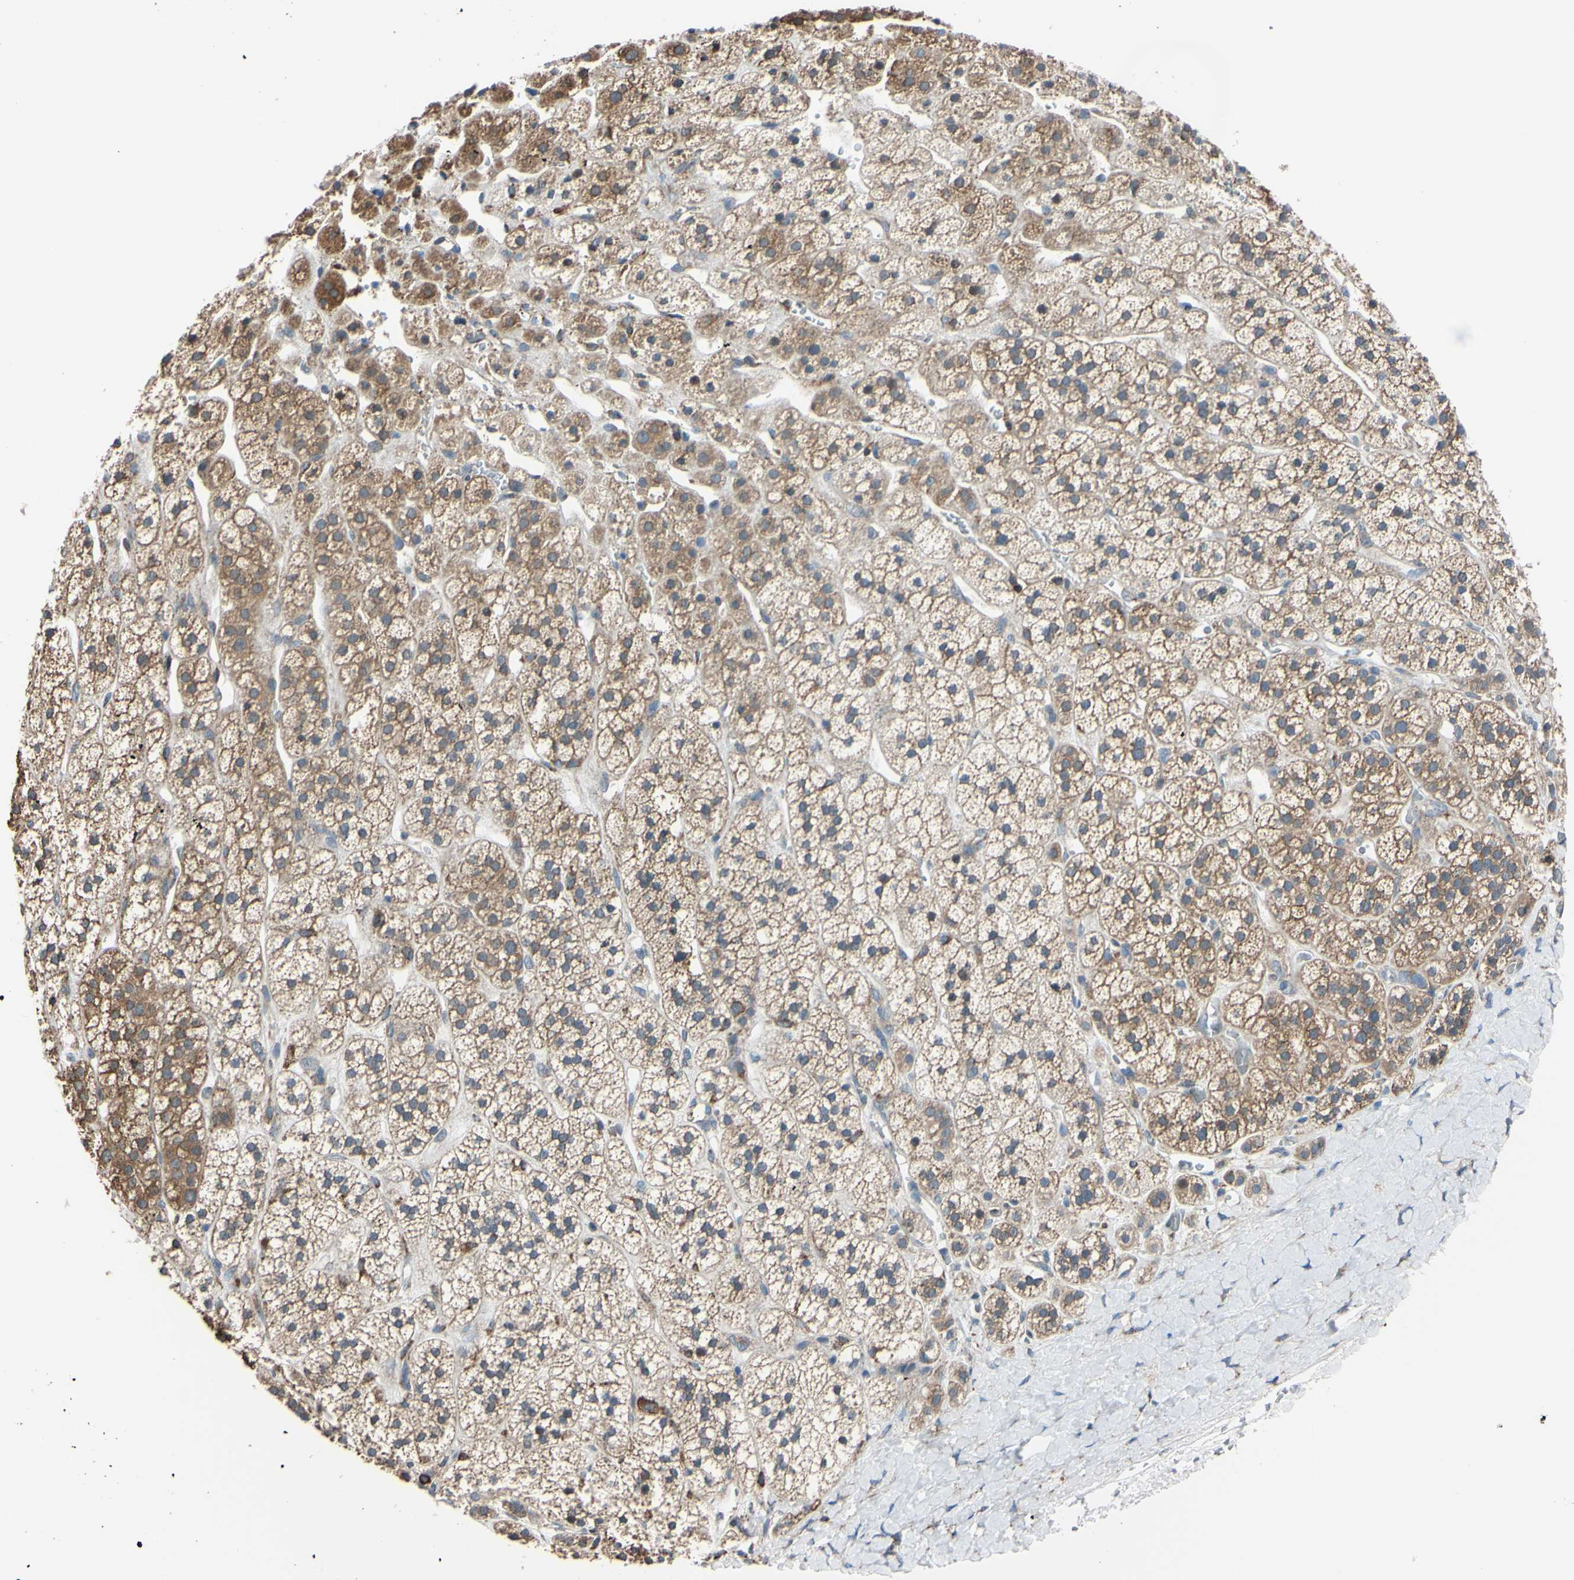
{"staining": {"intensity": "strong", "quantity": ">75%", "location": "cytoplasmic/membranous"}, "tissue": "adrenal gland", "cell_type": "Glandular cells", "image_type": "normal", "snomed": [{"axis": "morphology", "description": "Normal tissue, NOS"}, {"axis": "topography", "description": "Adrenal gland"}], "caption": "This photomicrograph displays unremarkable adrenal gland stained with IHC to label a protein in brown. The cytoplasmic/membranous of glandular cells show strong positivity for the protein. Nuclei are counter-stained blue.", "gene": "BMF", "patient": {"sex": "male", "age": 56}}